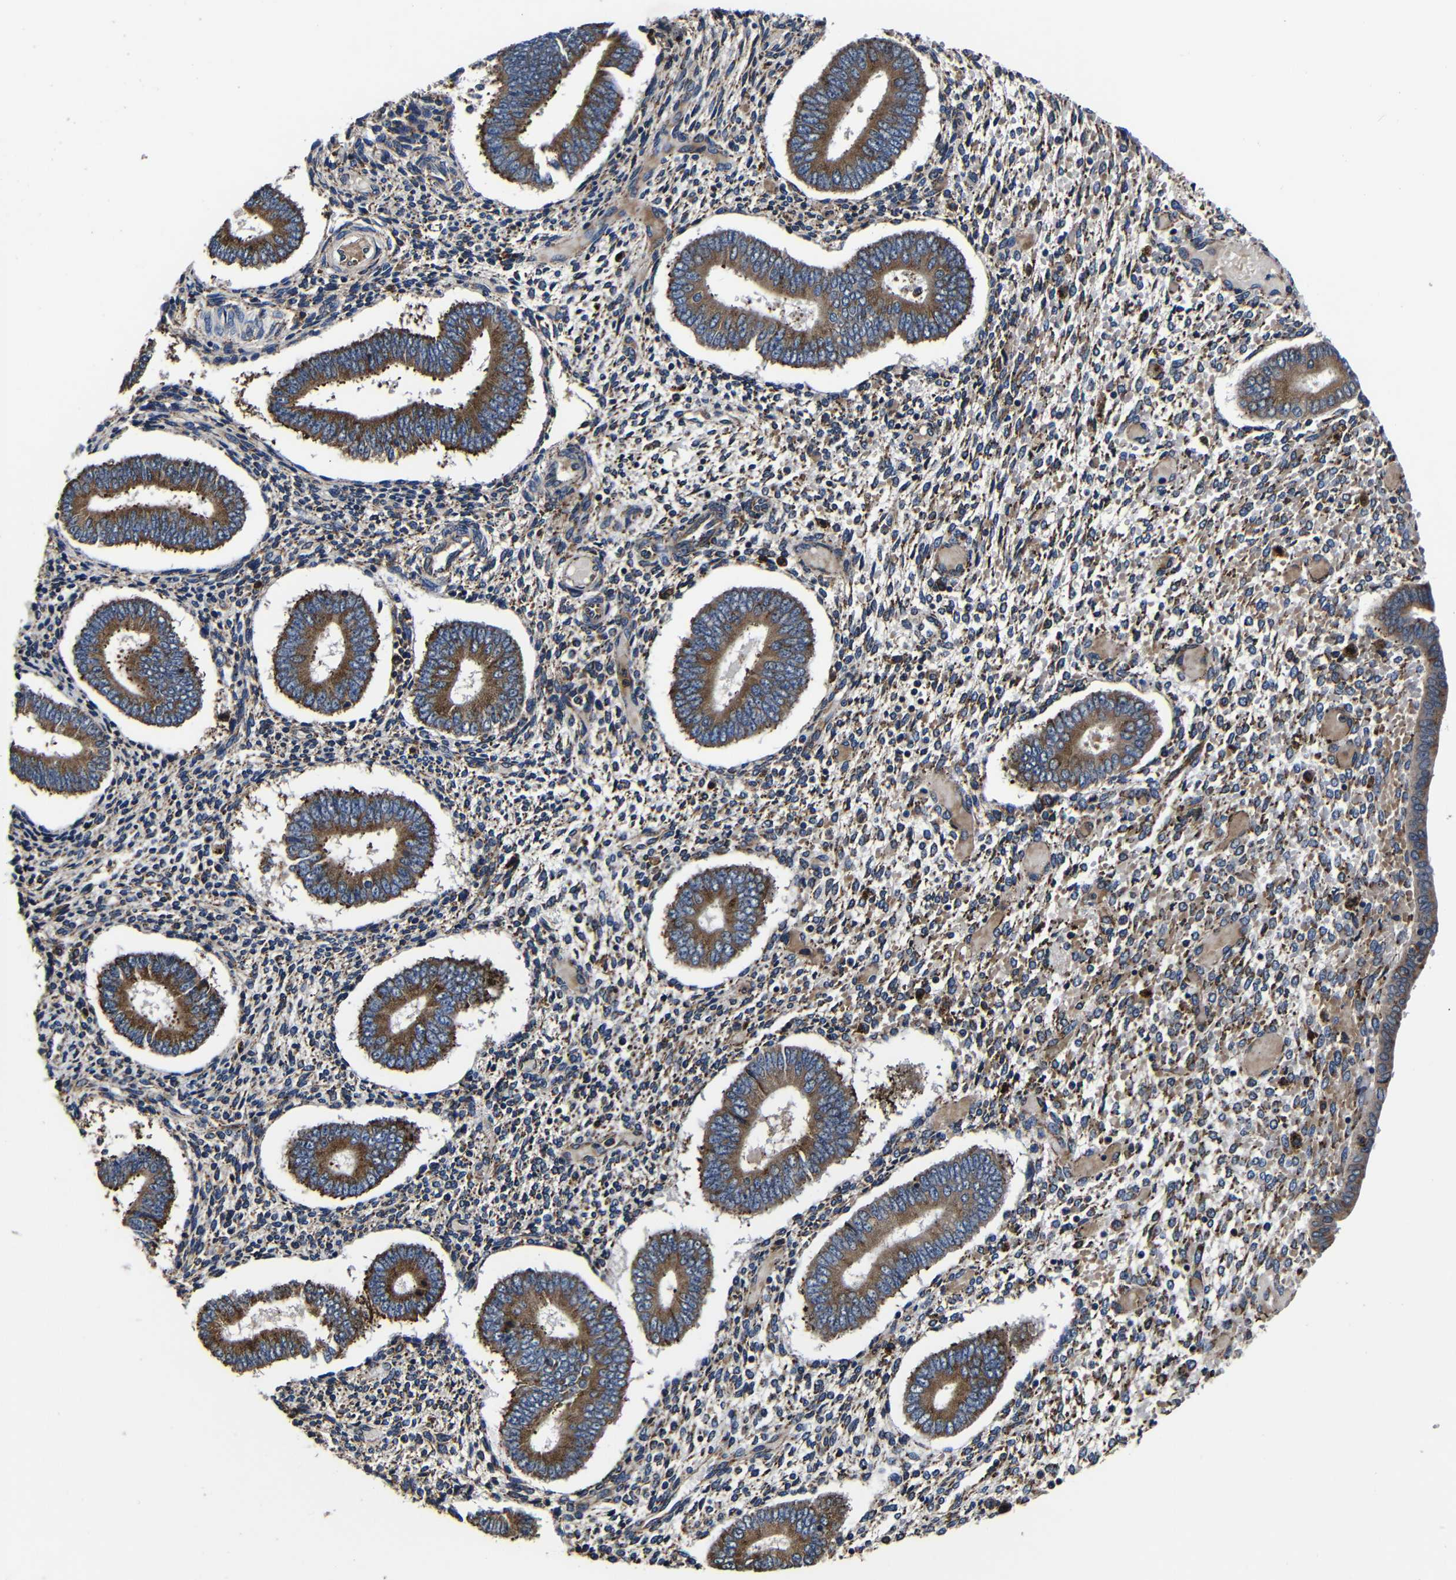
{"staining": {"intensity": "moderate", "quantity": "25%-75%", "location": "cytoplasmic/membranous"}, "tissue": "endometrium", "cell_type": "Cells in endometrial stroma", "image_type": "normal", "snomed": [{"axis": "morphology", "description": "Normal tissue, NOS"}, {"axis": "topography", "description": "Endometrium"}], "caption": "Approximately 25%-75% of cells in endometrial stroma in benign endometrium demonstrate moderate cytoplasmic/membranous protein expression as visualized by brown immunohistochemical staining.", "gene": "SCN9A", "patient": {"sex": "female", "age": 42}}